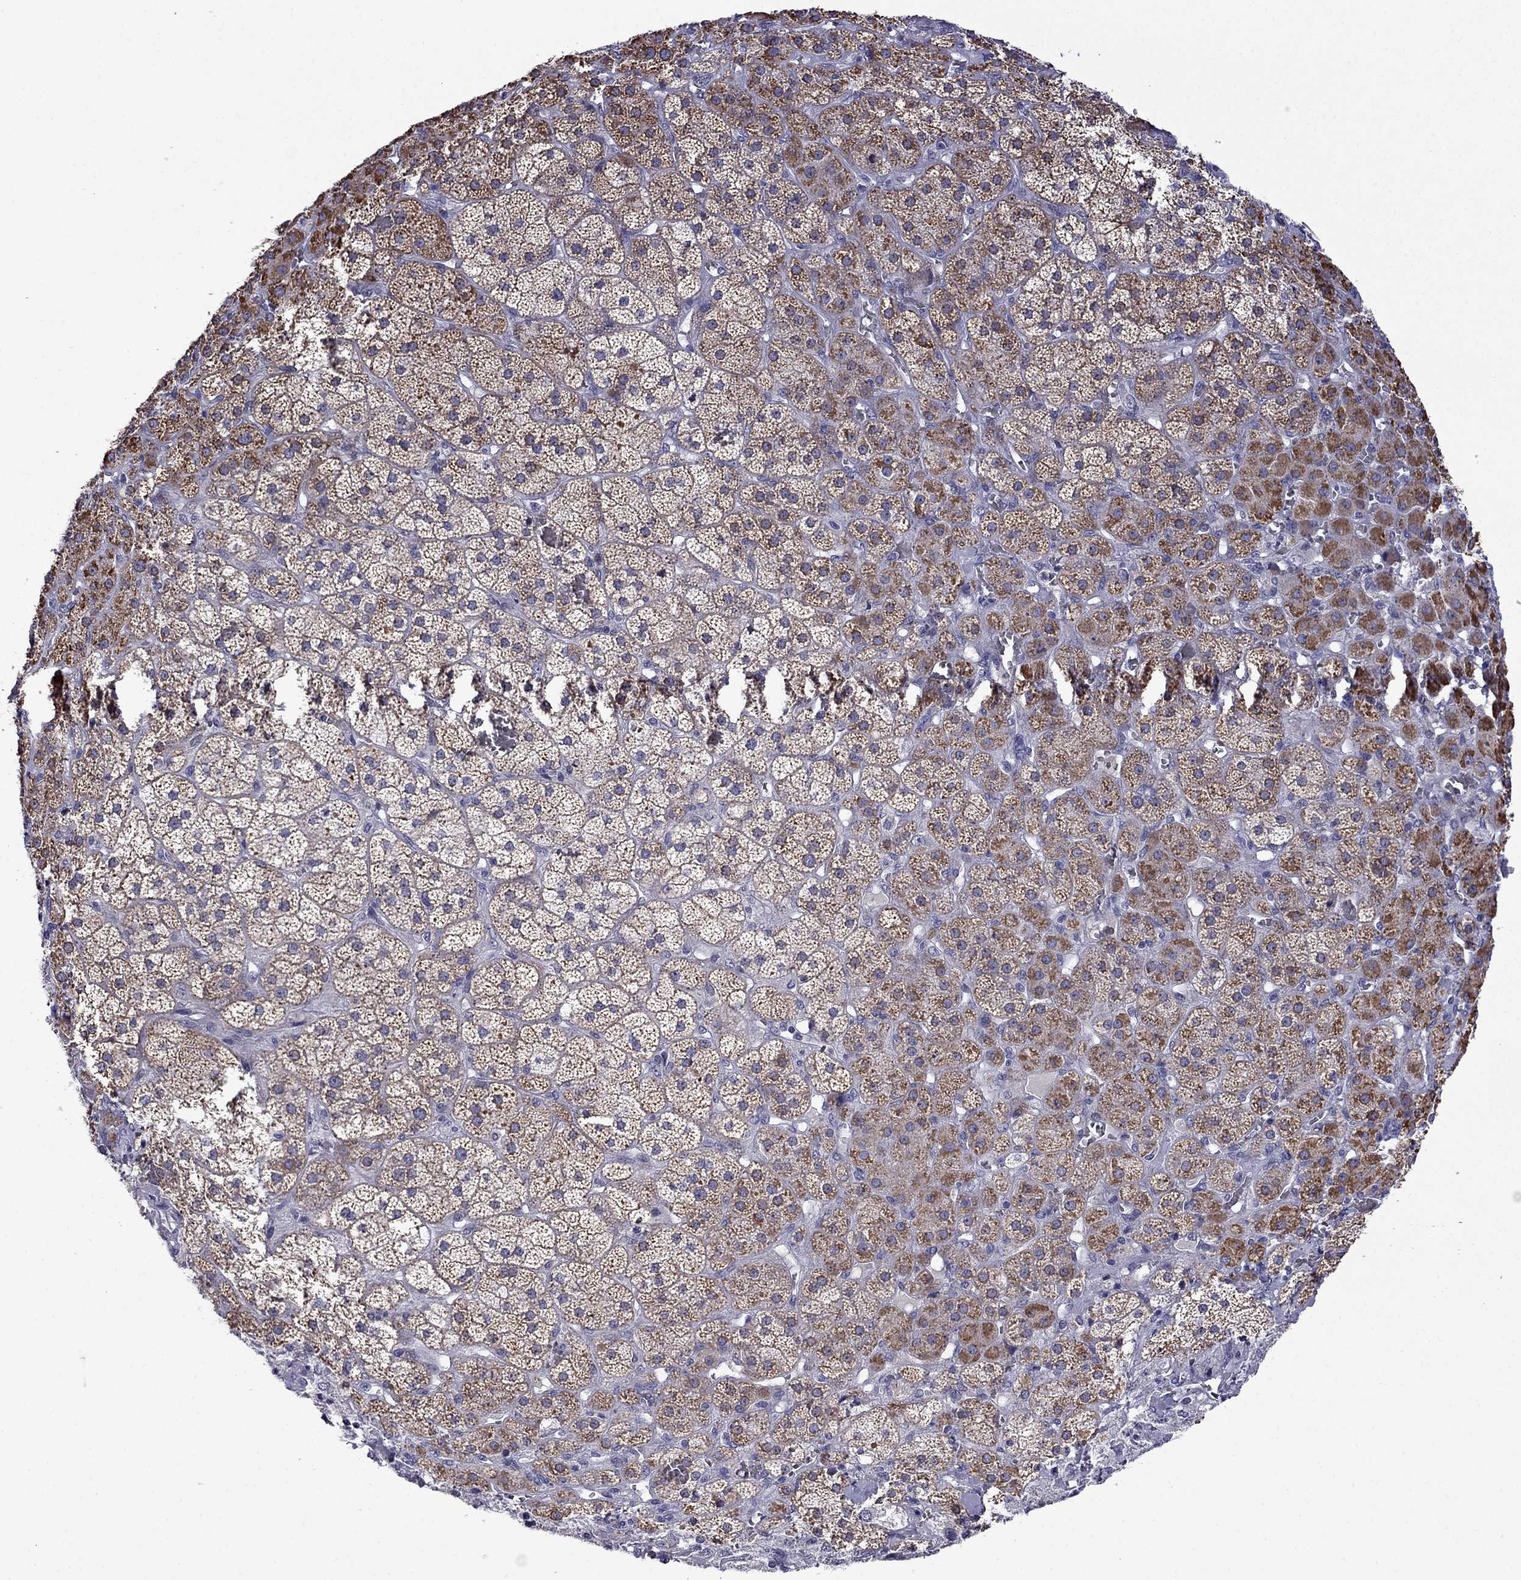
{"staining": {"intensity": "moderate", "quantity": ">75%", "location": "cytoplasmic/membranous"}, "tissue": "adrenal gland", "cell_type": "Glandular cells", "image_type": "normal", "snomed": [{"axis": "morphology", "description": "Normal tissue, NOS"}, {"axis": "topography", "description": "Adrenal gland"}], "caption": "Human adrenal gland stained with a brown dye shows moderate cytoplasmic/membranous positive staining in about >75% of glandular cells.", "gene": "STAR", "patient": {"sex": "male", "age": 57}}